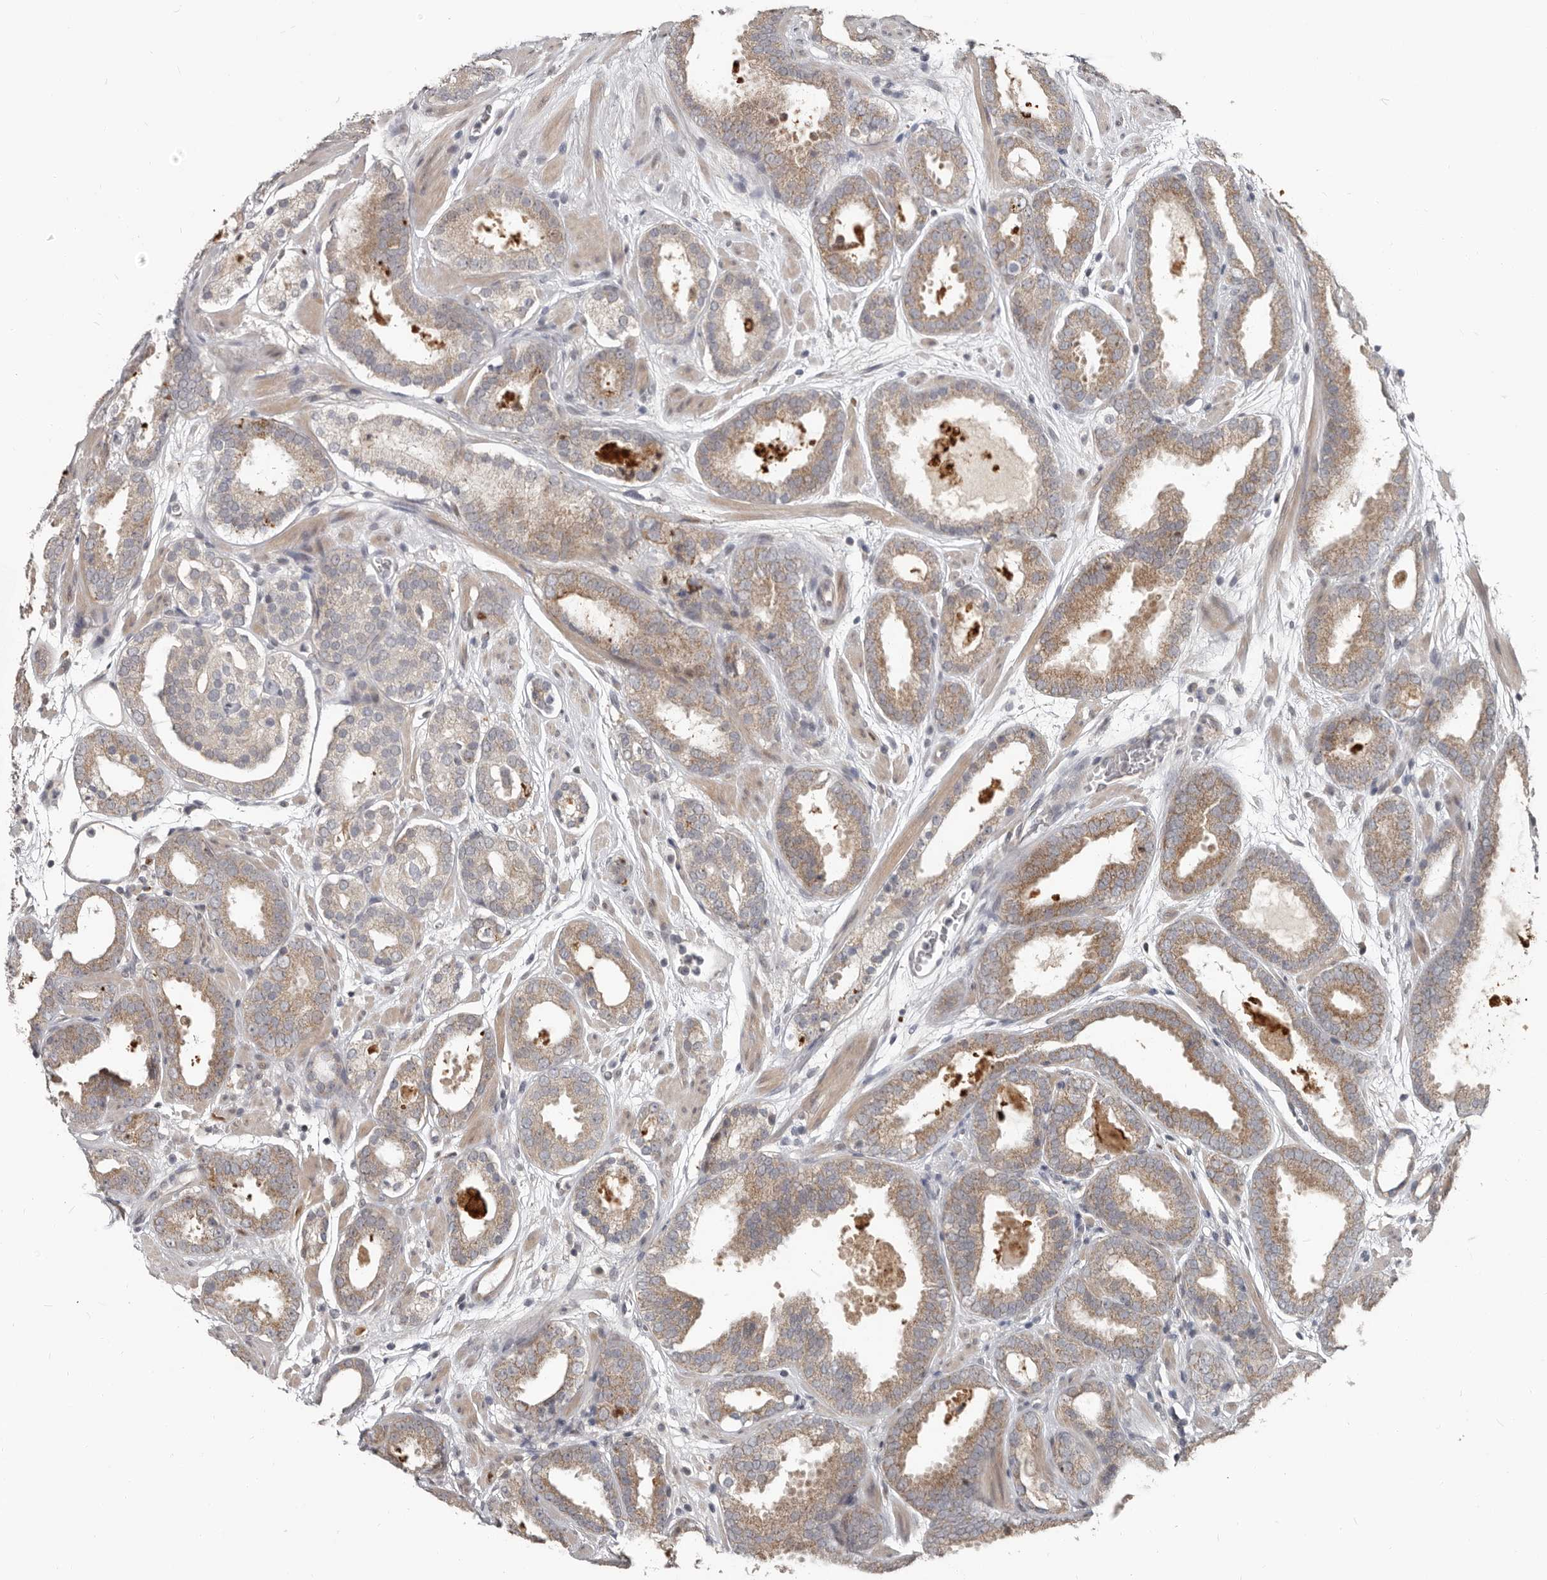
{"staining": {"intensity": "moderate", "quantity": "25%-75%", "location": "cytoplasmic/membranous"}, "tissue": "prostate cancer", "cell_type": "Tumor cells", "image_type": "cancer", "snomed": [{"axis": "morphology", "description": "Adenocarcinoma, Low grade"}, {"axis": "topography", "description": "Prostate"}], "caption": "This micrograph reveals low-grade adenocarcinoma (prostate) stained with IHC to label a protein in brown. The cytoplasmic/membranous of tumor cells show moderate positivity for the protein. Nuclei are counter-stained blue.", "gene": "APOL6", "patient": {"sex": "male", "age": 69}}